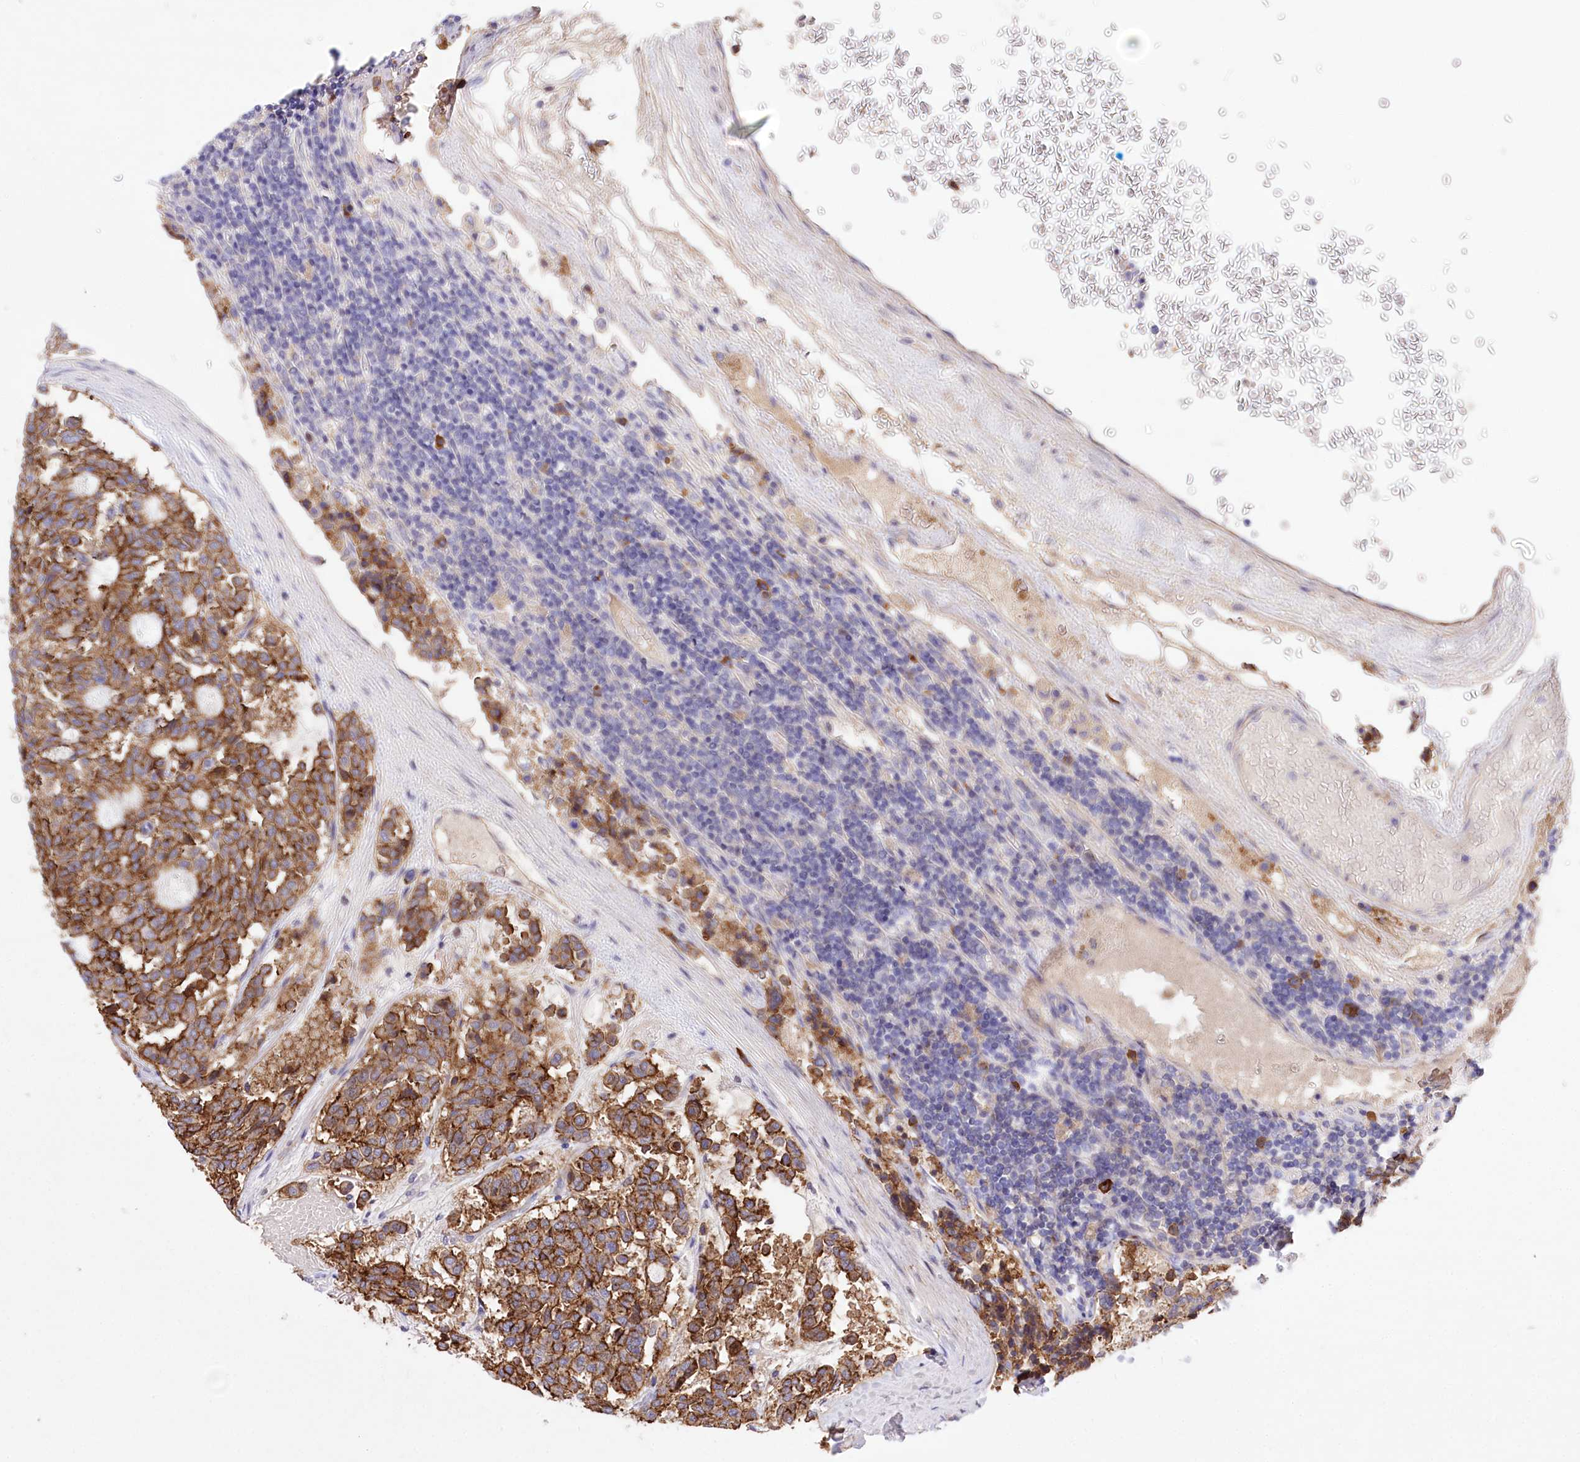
{"staining": {"intensity": "moderate", "quantity": ">75%", "location": "cytoplasmic/membranous"}, "tissue": "carcinoid", "cell_type": "Tumor cells", "image_type": "cancer", "snomed": [{"axis": "morphology", "description": "Carcinoid, malignant, NOS"}, {"axis": "topography", "description": "Pancreas"}], "caption": "A brown stain shows moderate cytoplasmic/membranous staining of a protein in human carcinoid tumor cells. The staining is performed using DAB brown chromogen to label protein expression. The nuclei are counter-stained blue using hematoxylin.", "gene": "CEP164", "patient": {"sex": "female", "age": 54}}